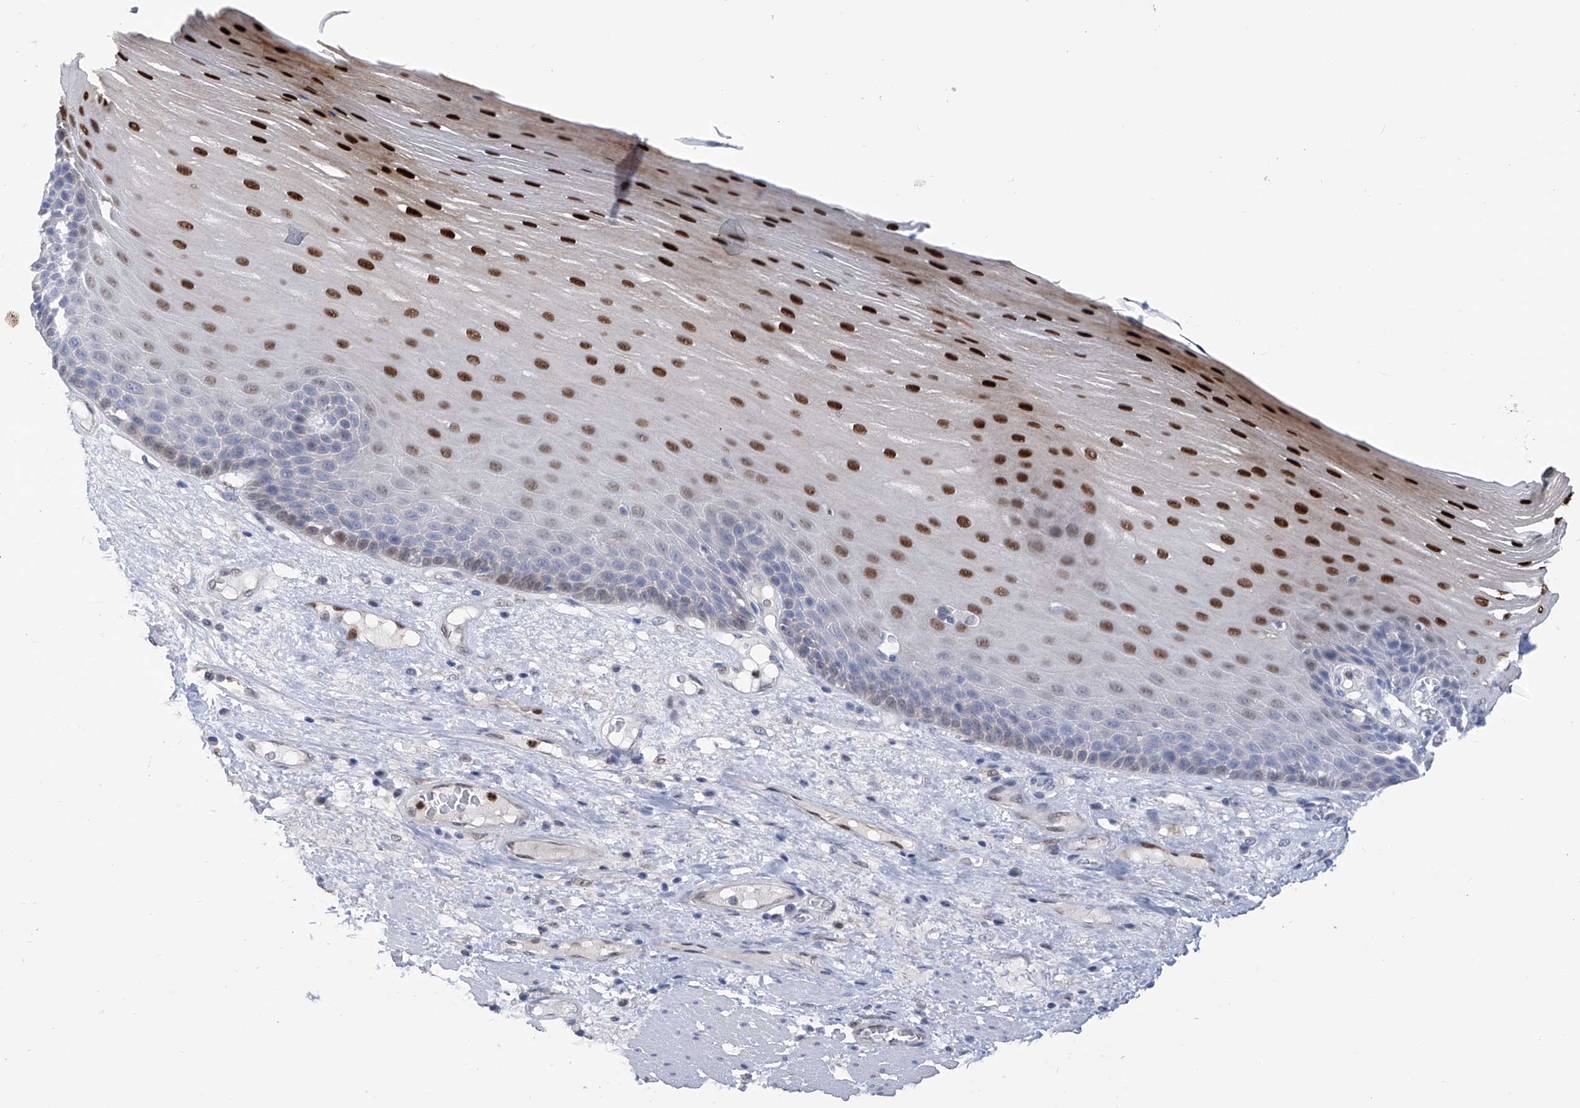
{"staining": {"intensity": "strong", "quantity": "25%-75%", "location": "nuclear"}, "tissue": "esophagus", "cell_type": "Squamous epithelial cells", "image_type": "normal", "snomed": [{"axis": "morphology", "description": "Normal tissue, NOS"}, {"axis": "topography", "description": "Esophagus"}], "caption": "Immunohistochemical staining of benign human esophagus demonstrates 25%-75% levels of strong nuclear protein expression in approximately 25%-75% of squamous epithelial cells.", "gene": "PHF20", "patient": {"sex": "male", "age": 62}}